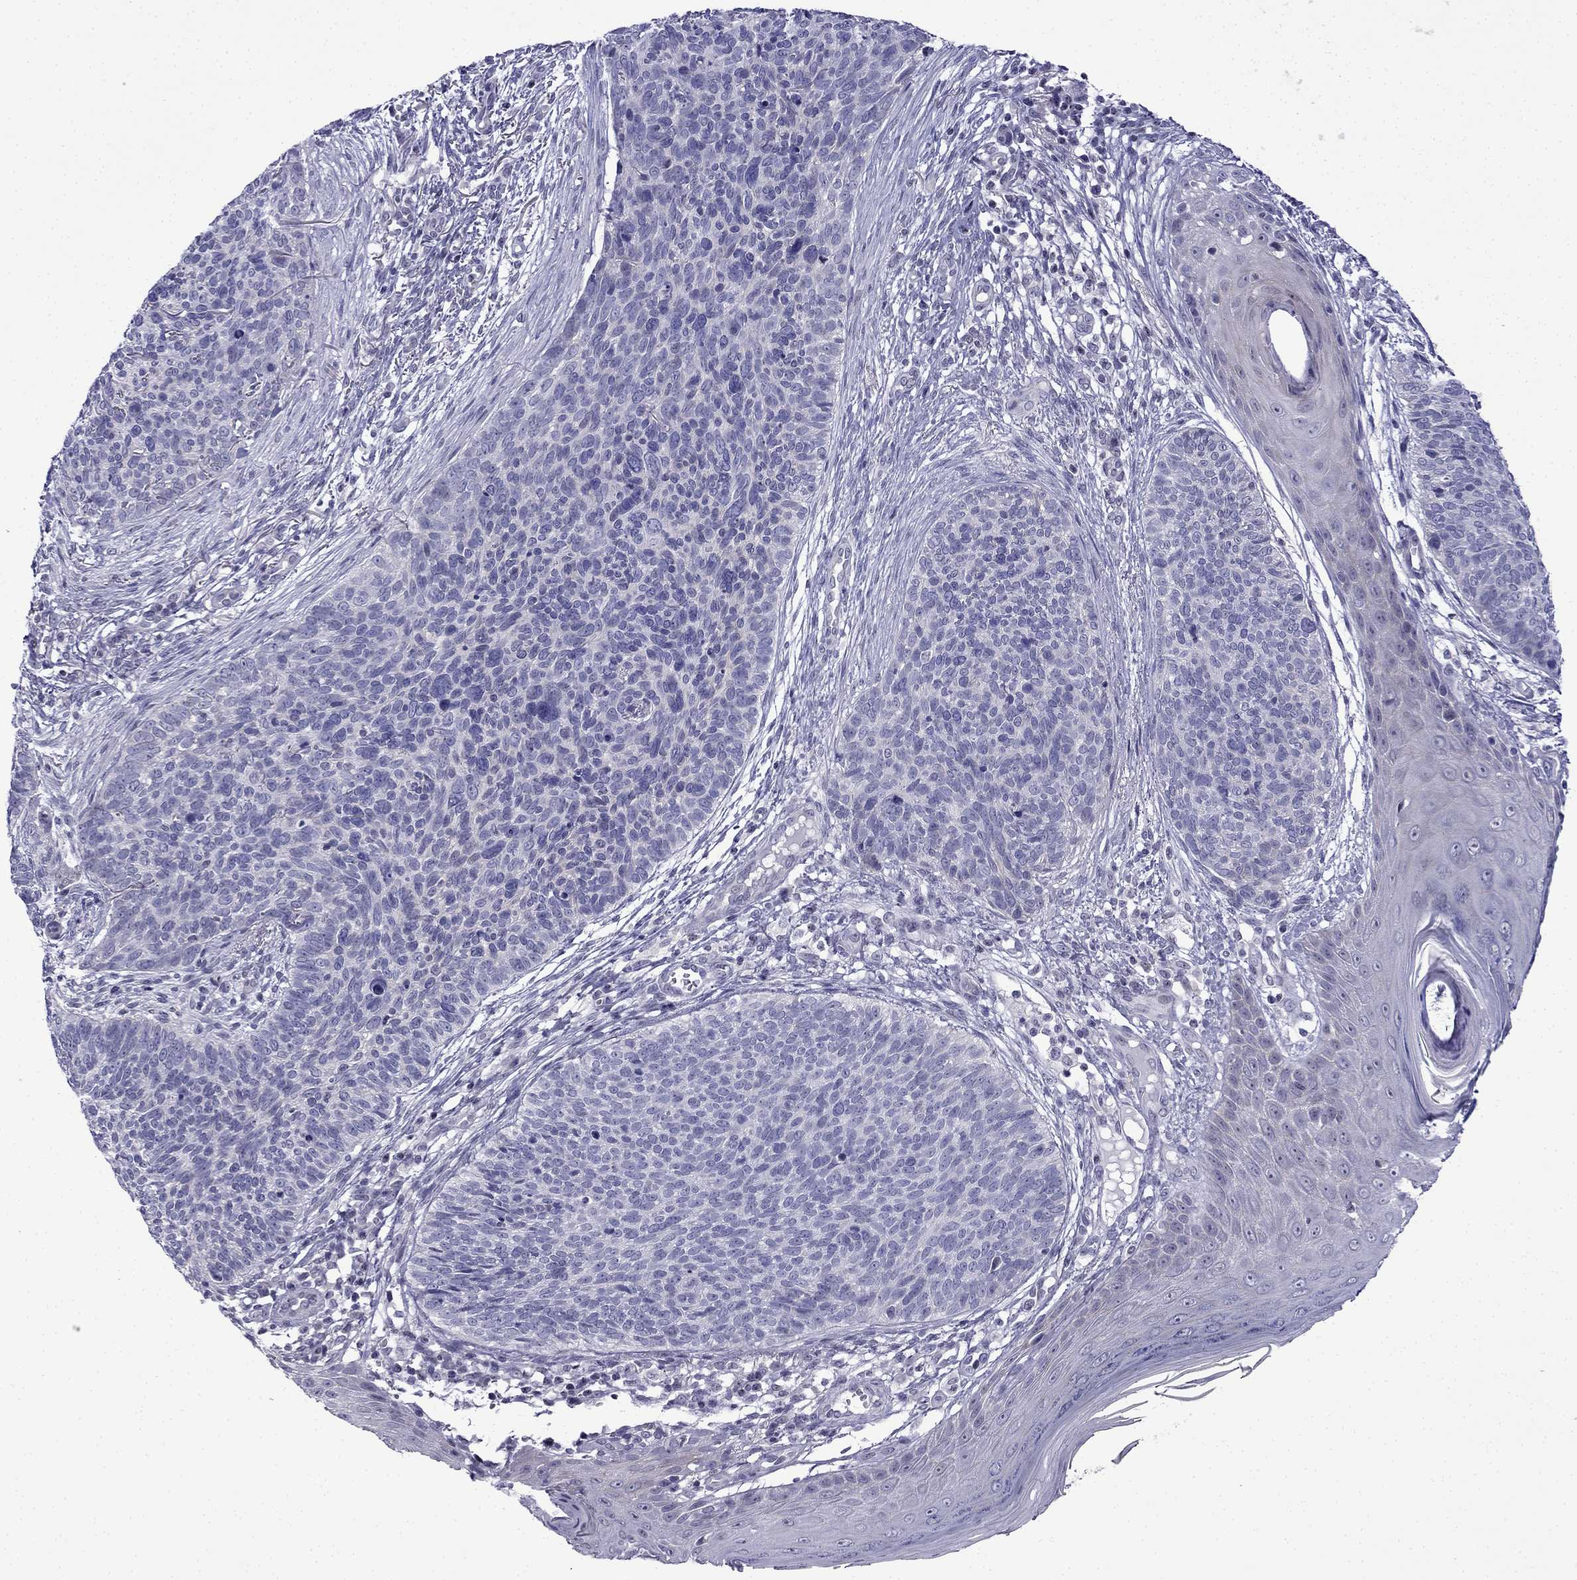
{"staining": {"intensity": "negative", "quantity": "none", "location": "none"}, "tissue": "skin cancer", "cell_type": "Tumor cells", "image_type": "cancer", "snomed": [{"axis": "morphology", "description": "Basal cell carcinoma"}, {"axis": "topography", "description": "Skin"}], "caption": "IHC of human skin cancer (basal cell carcinoma) exhibits no staining in tumor cells.", "gene": "POM121L12", "patient": {"sex": "male", "age": 64}}